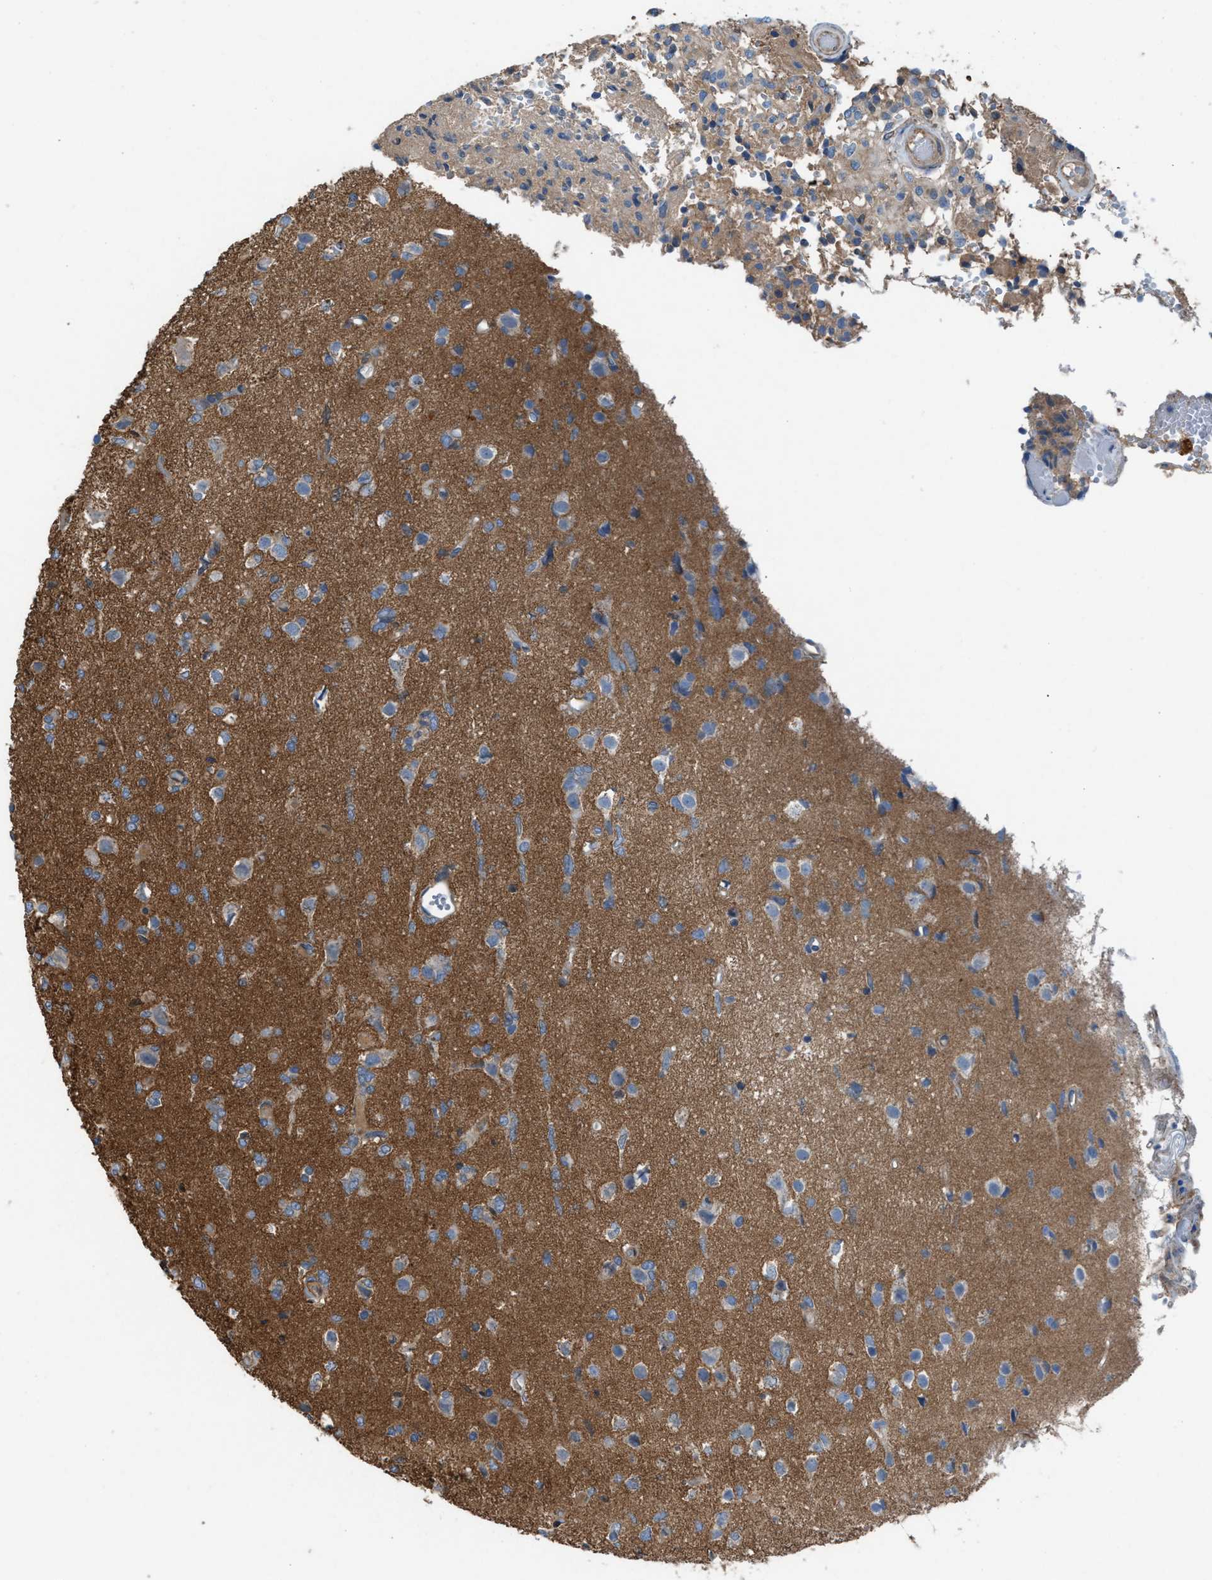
{"staining": {"intensity": "moderate", "quantity": "25%-75%", "location": "cytoplasmic/membranous"}, "tissue": "glioma", "cell_type": "Tumor cells", "image_type": "cancer", "snomed": [{"axis": "morphology", "description": "Glioma, malignant, High grade"}, {"axis": "topography", "description": "Brain"}], "caption": "Protein staining of malignant high-grade glioma tissue displays moderate cytoplasmic/membranous staining in about 25%-75% of tumor cells. (DAB (3,3'-diaminobenzidine) IHC with brightfield microscopy, high magnification).", "gene": "TPK1", "patient": {"sex": "female", "age": 59}}